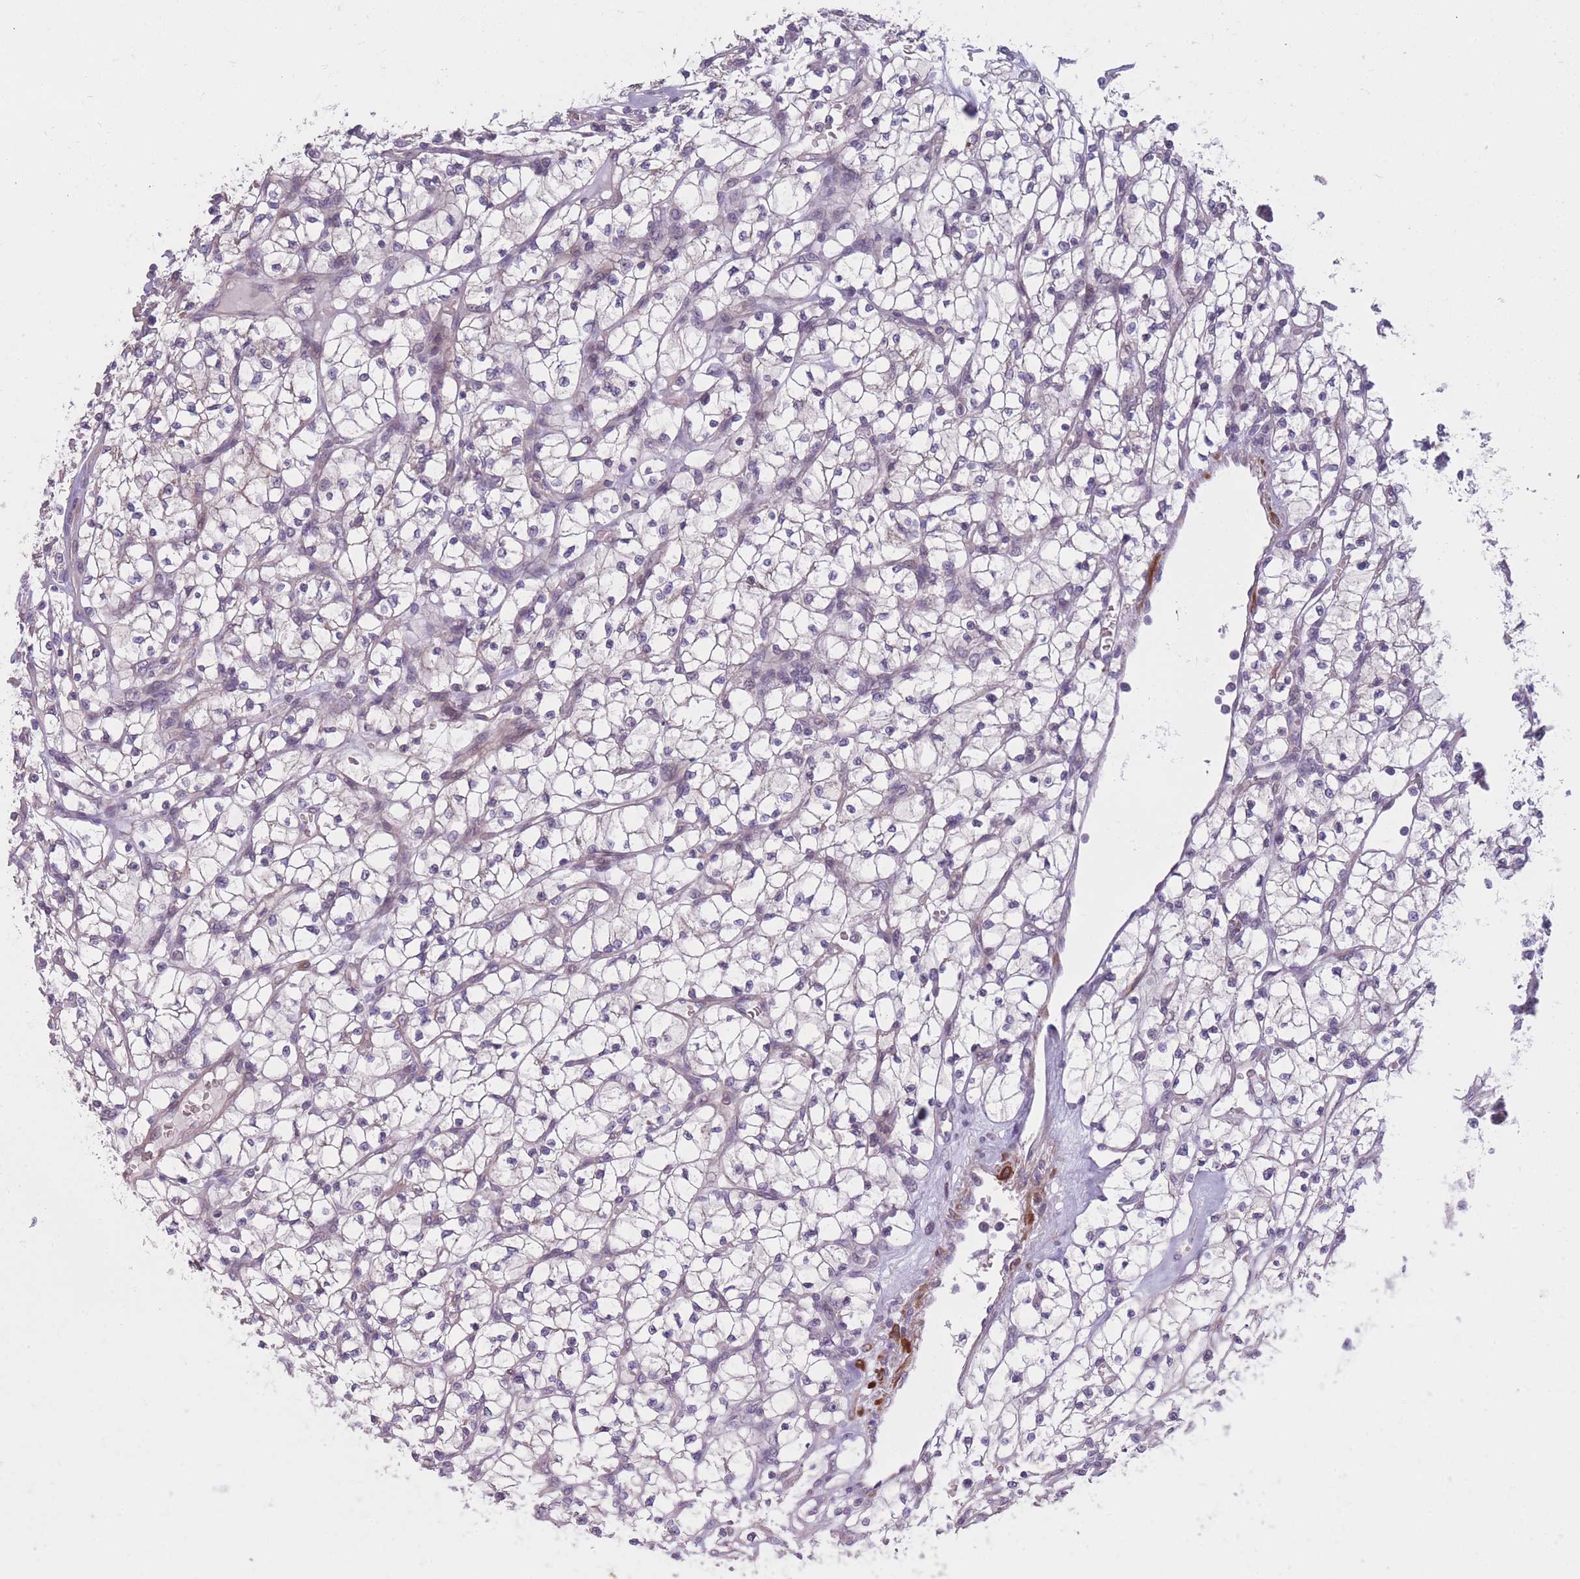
{"staining": {"intensity": "negative", "quantity": "none", "location": "none"}, "tissue": "renal cancer", "cell_type": "Tumor cells", "image_type": "cancer", "snomed": [{"axis": "morphology", "description": "Adenocarcinoma, NOS"}, {"axis": "topography", "description": "Kidney"}], "caption": "Renal cancer was stained to show a protein in brown. There is no significant staining in tumor cells. (DAB (3,3'-diaminobenzidine) IHC with hematoxylin counter stain).", "gene": "CCNQ", "patient": {"sex": "female", "age": 64}}